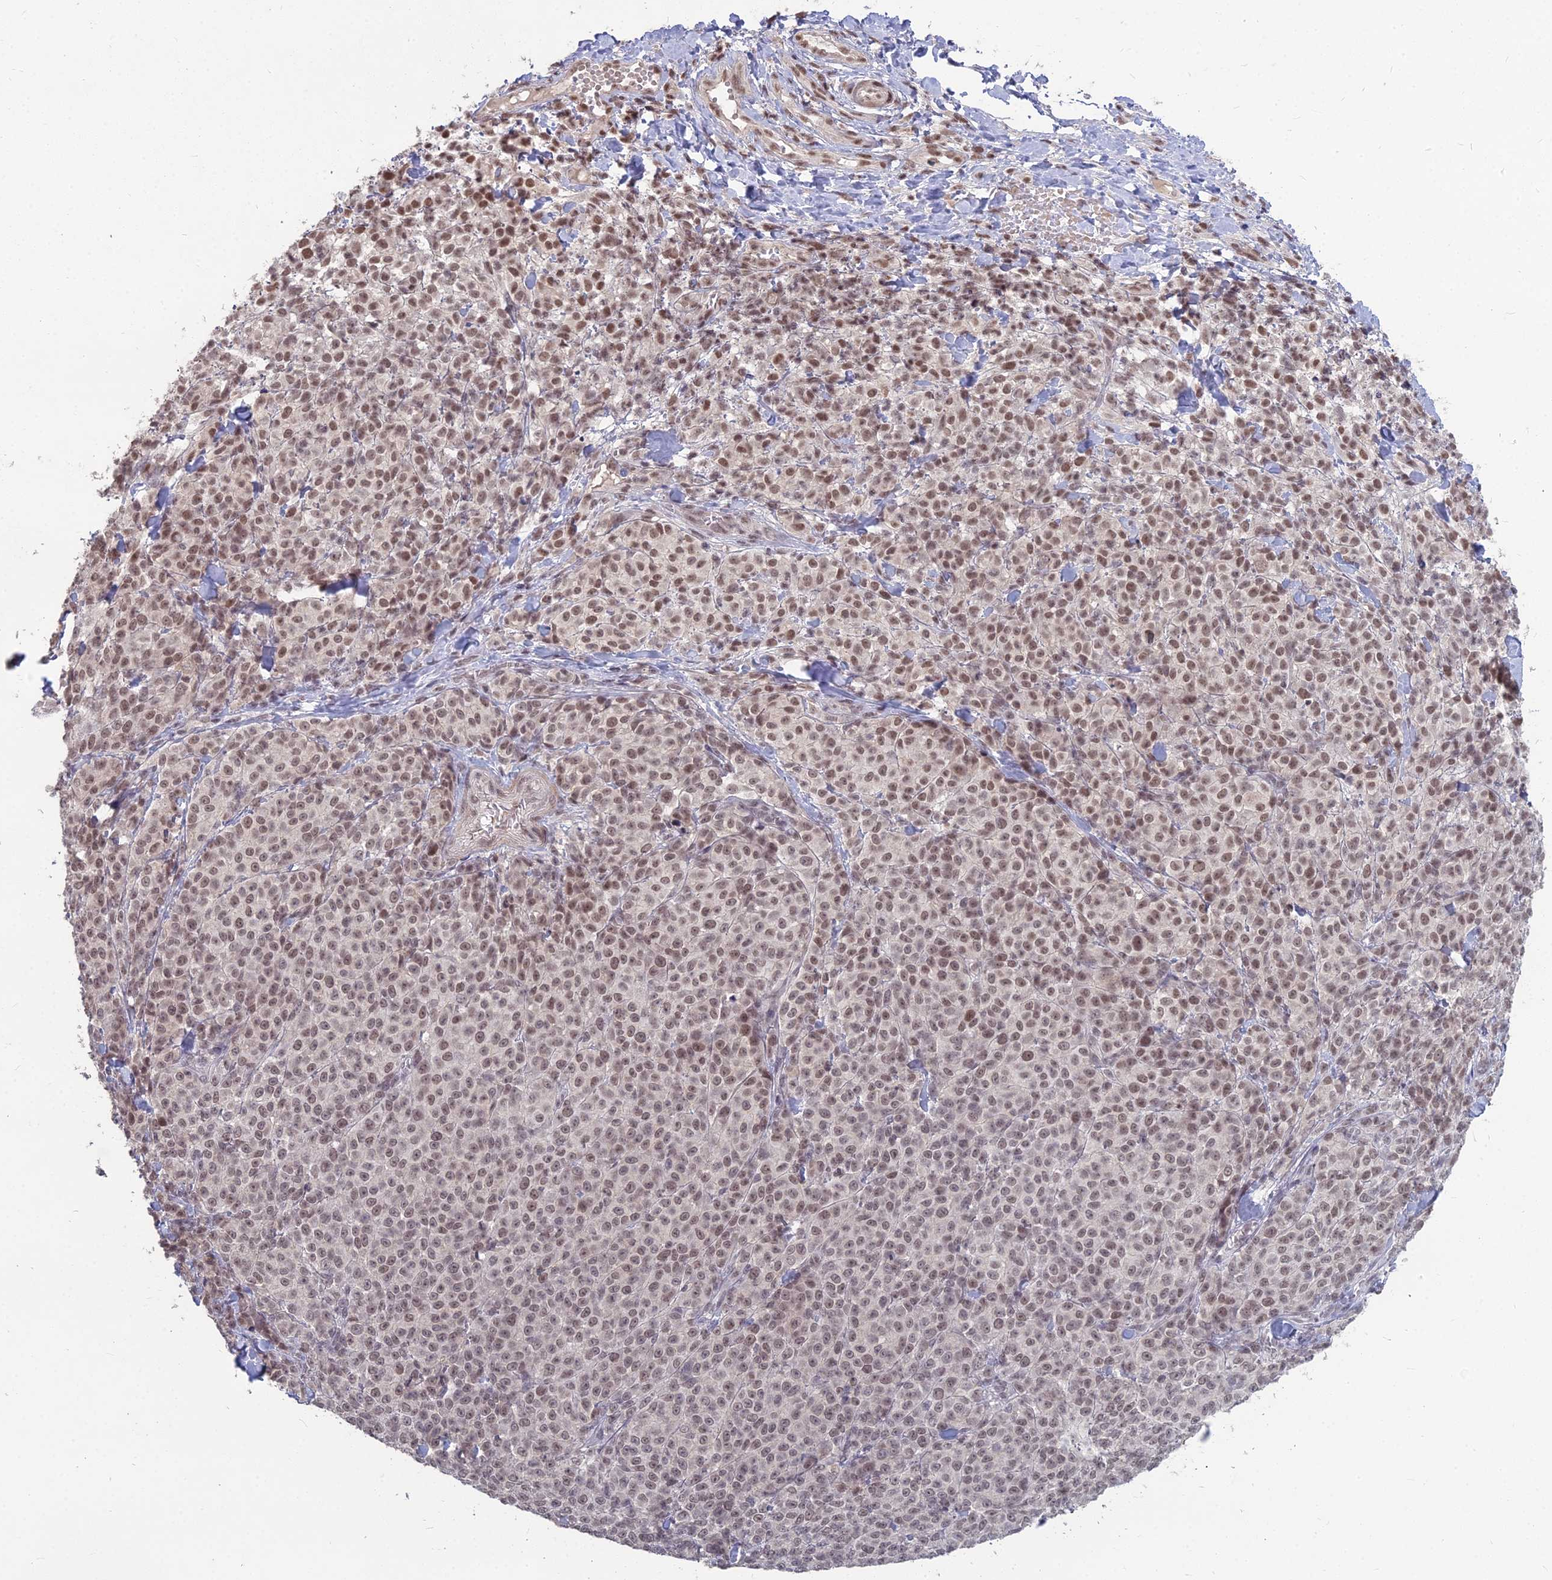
{"staining": {"intensity": "moderate", "quantity": ">75%", "location": "nuclear"}, "tissue": "melanoma", "cell_type": "Tumor cells", "image_type": "cancer", "snomed": [{"axis": "morphology", "description": "Normal tissue, NOS"}, {"axis": "morphology", "description": "Malignant melanoma, NOS"}, {"axis": "topography", "description": "Skin"}], "caption": "Protein expression analysis of melanoma demonstrates moderate nuclear staining in approximately >75% of tumor cells.", "gene": "KAT7", "patient": {"sex": "female", "age": 34}}